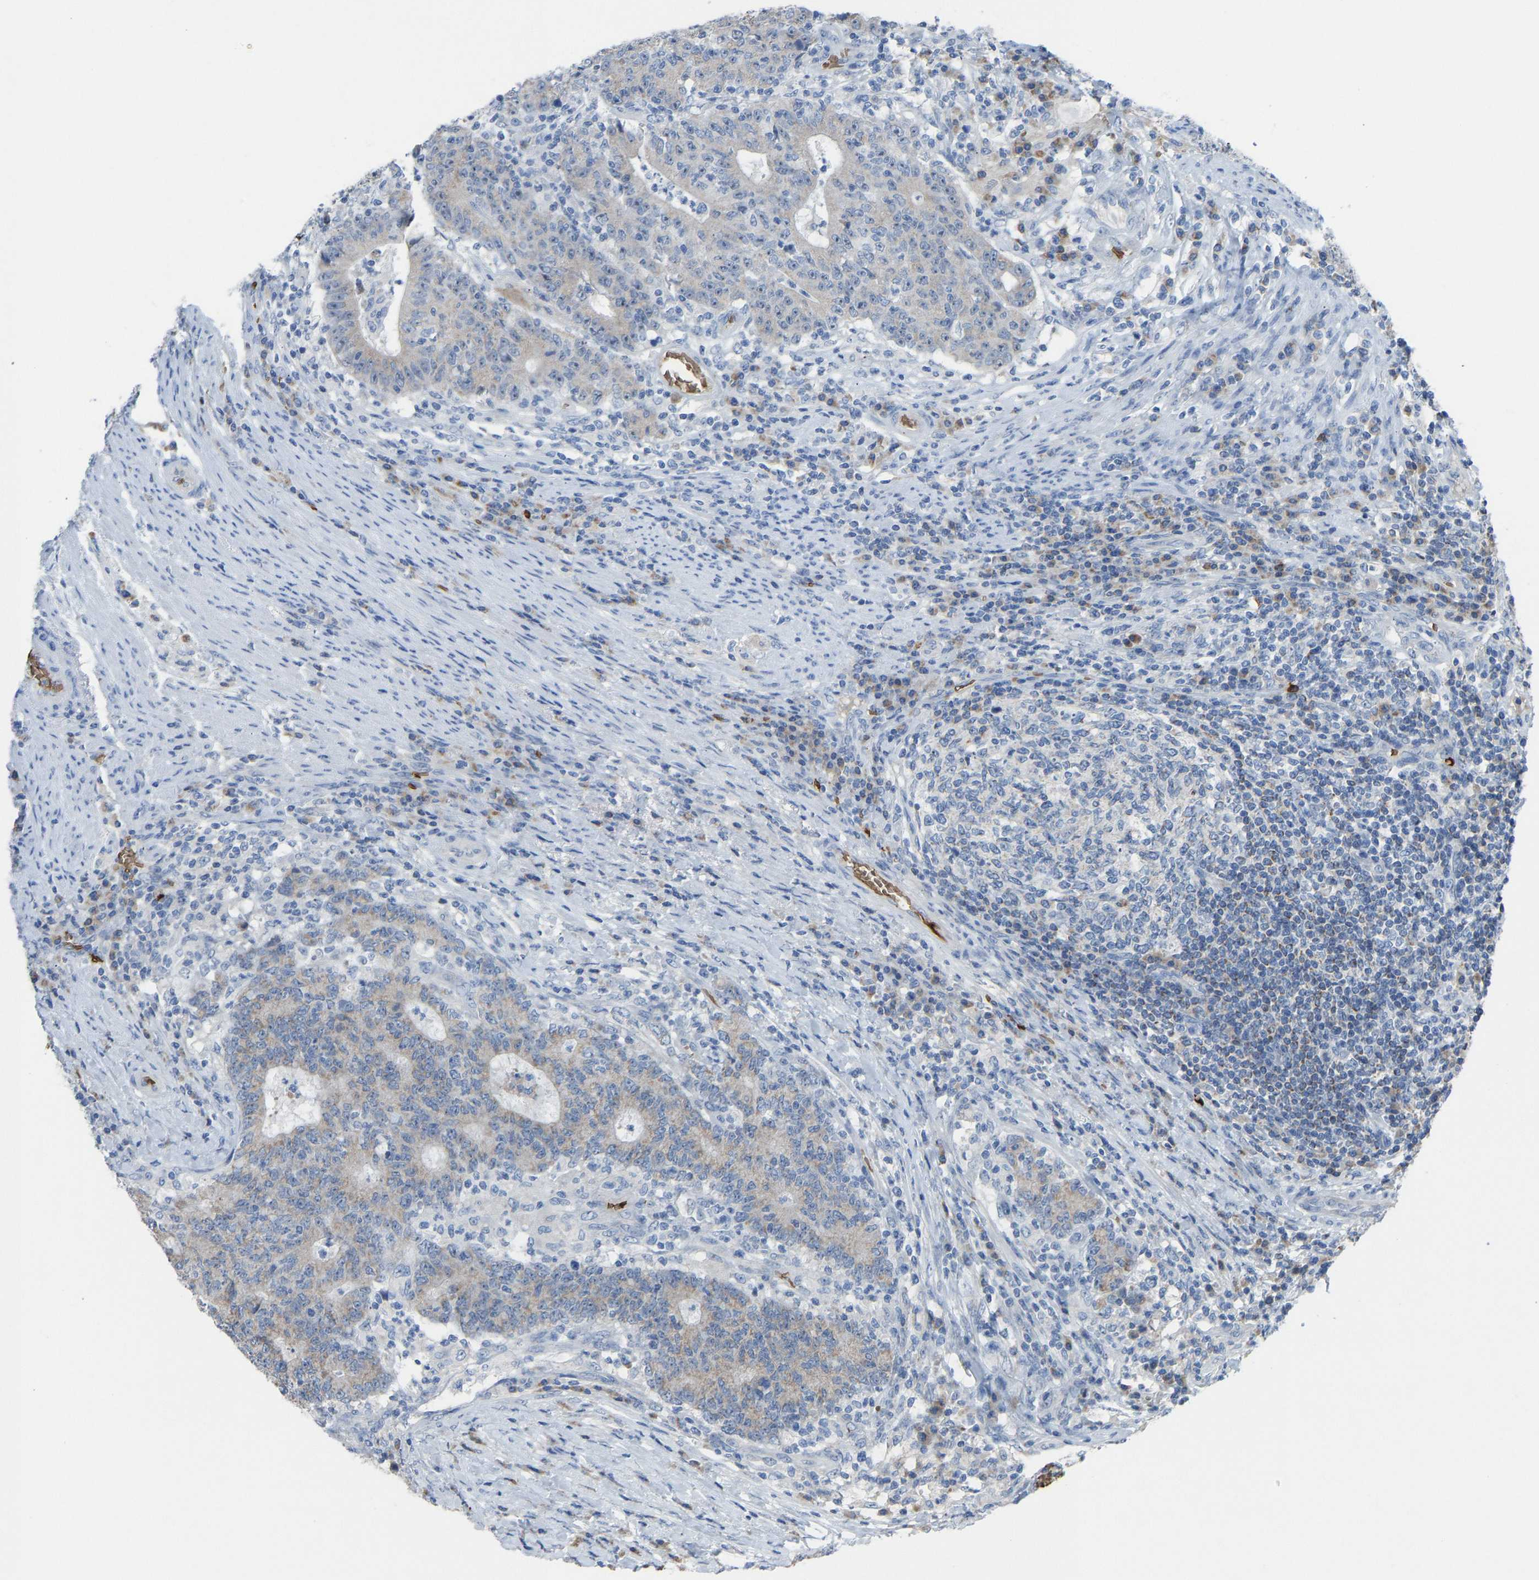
{"staining": {"intensity": "weak", "quantity": "25%-75%", "location": "cytoplasmic/membranous"}, "tissue": "colorectal cancer", "cell_type": "Tumor cells", "image_type": "cancer", "snomed": [{"axis": "morphology", "description": "Normal tissue, NOS"}, {"axis": "morphology", "description": "Adenocarcinoma, NOS"}, {"axis": "topography", "description": "Colon"}], "caption": "Immunohistochemistry photomicrograph of neoplastic tissue: human colorectal cancer stained using IHC demonstrates low levels of weak protein expression localized specifically in the cytoplasmic/membranous of tumor cells, appearing as a cytoplasmic/membranous brown color.", "gene": "PIGS", "patient": {"sex": "female", "age": 75}}